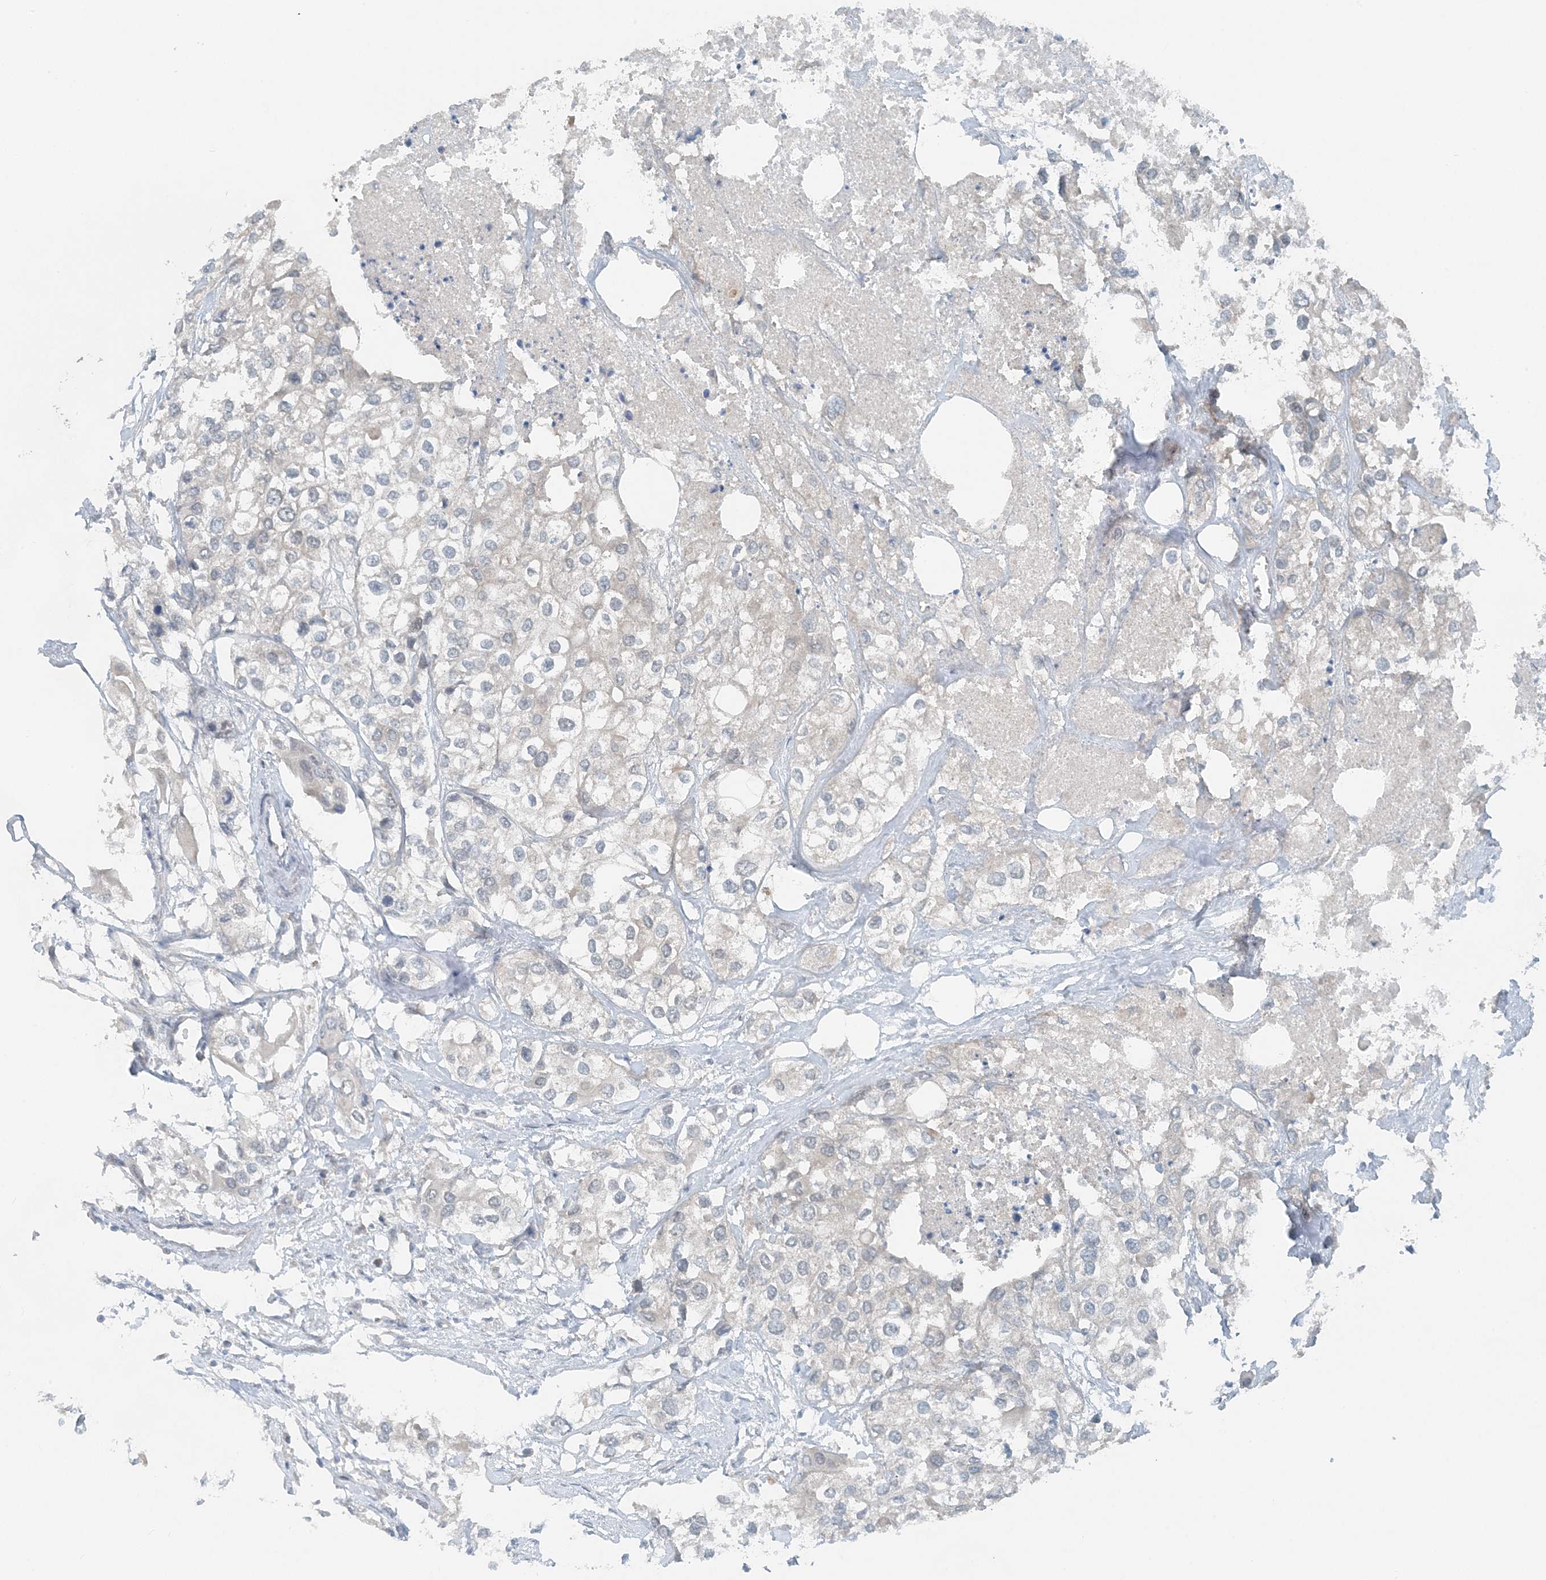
{"staining": {"intensity": "negative", "quantity": "none", "location": "none"}, "tissue": "urothelial cancer", "cell_type": "Tumor cells", "image_type": "cancer", "snomed": [{"axis": "morphology", "description": "Urothelial carcinoma, High grade"}, {"axis": "topography", "description": "Urinary bladder"}], "caption": "An image of urothelial carcinoma (high-grade) stained for a protein exhibits no brown staining in tumor cells.", "gene": "MITD1", "patient": {"sex": "male", "age": 64}}